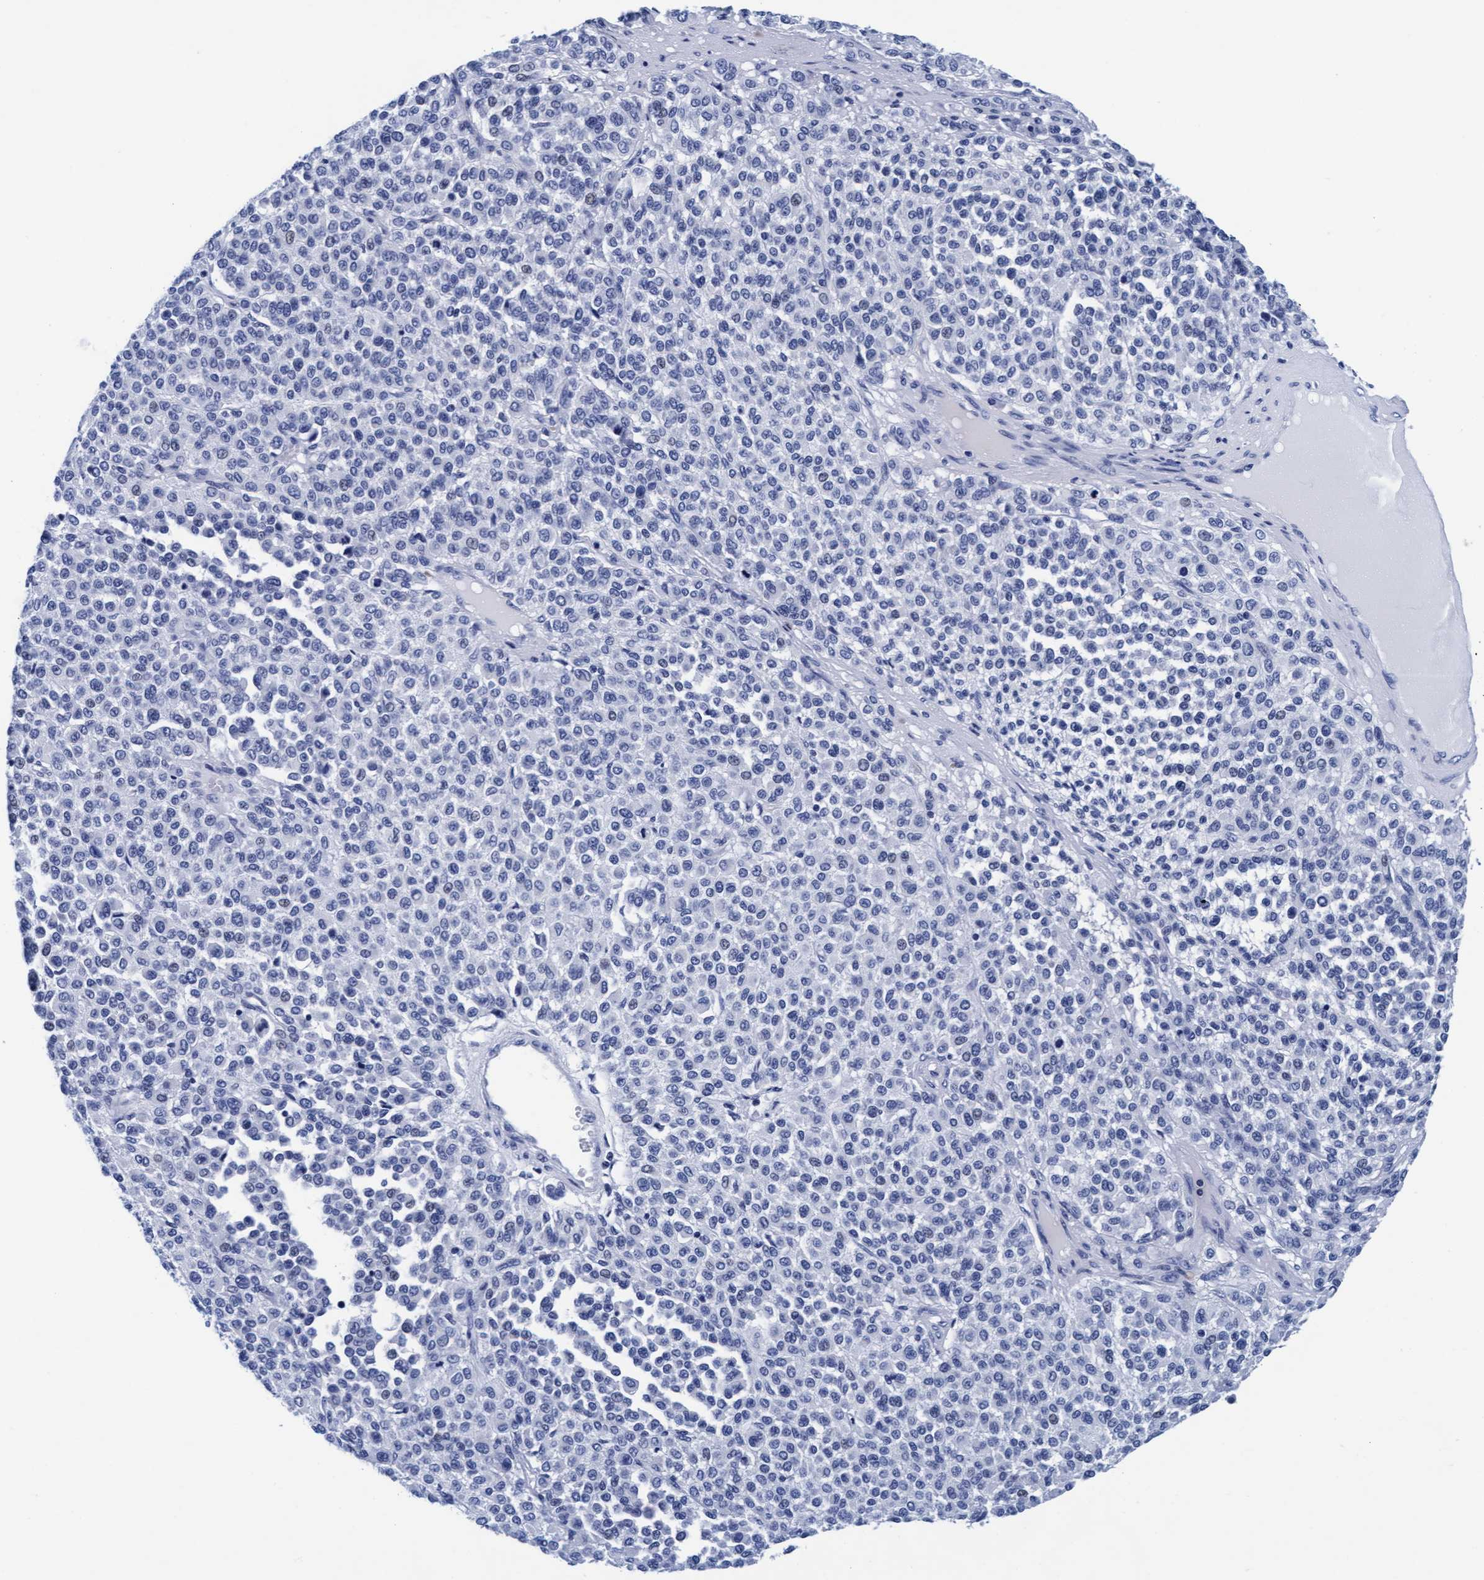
{"staining": {"intensity": "negative", "quantity": "none", "location": "none"}, "tissue": "melanoma", "cell_type": "Tumor cells", "image_type": "cancer", "snomed": [{"axis": "morphology", "description": "Malignant melanoma, Metastatic site"}, {"axis": "topography", "description": "Pancreas"}], "caption": "Histopathology image shows no protein expression in tumor cells of malignant melanoma (metastatic site) tissue.", "gene": "ARSG", "patient": {"sex": "female", "age": 30}}